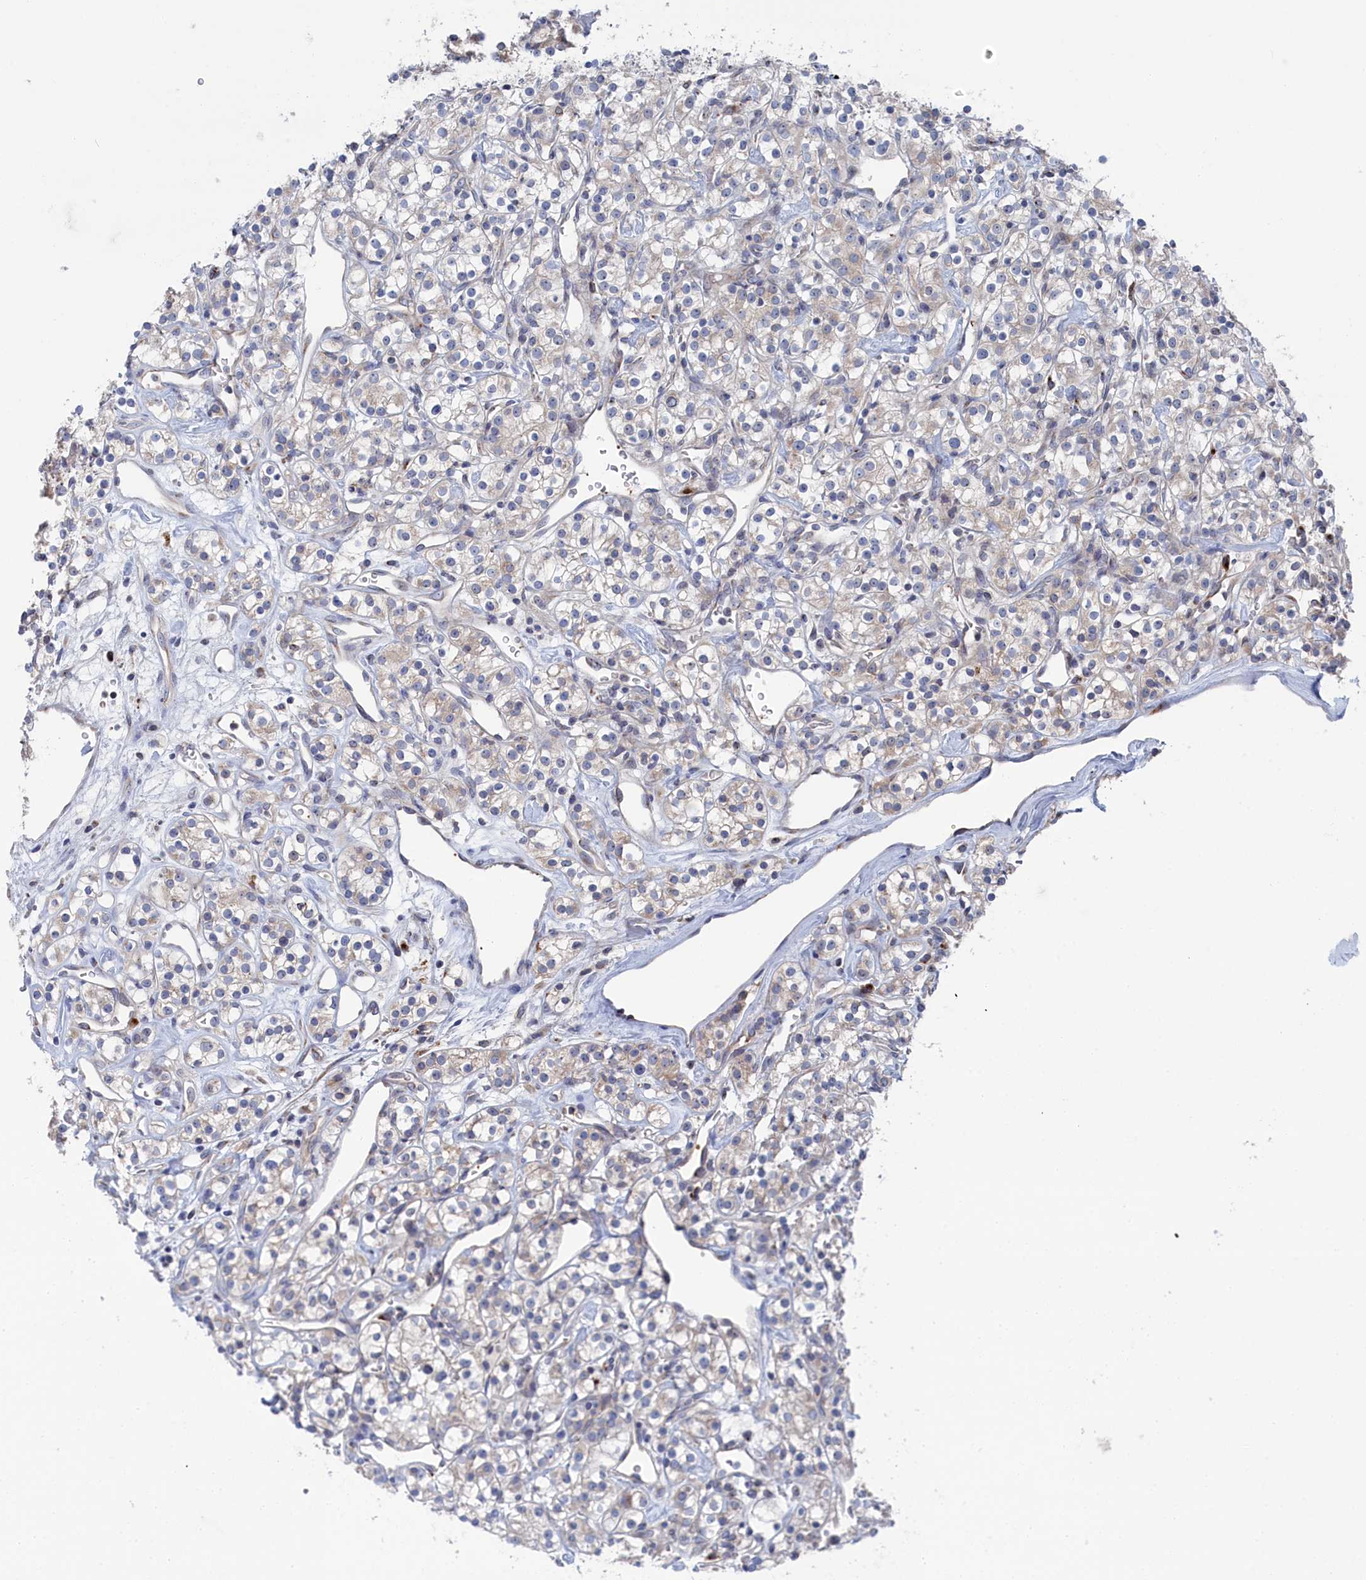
{"staining": {"intensity": "negative", "quantity": "none", "location": "none"}, "tissue": "renal cancer", "cell_type": "Tumor cells", "image_type": "cancer", "snomed": [{"axis": "morphology", "description": "Adenocarcinoma, NOS"}, {"axis": "topography", "description": "Kidney"}], "caption": "Immunohistochemistry (IHC) histopathology image of adenocarcinoma (renal) stained for a protein (brown), which shows no expression in tumor cells.", "gene": "IRX1", "patient": {"sex": "male", "age": 77}}